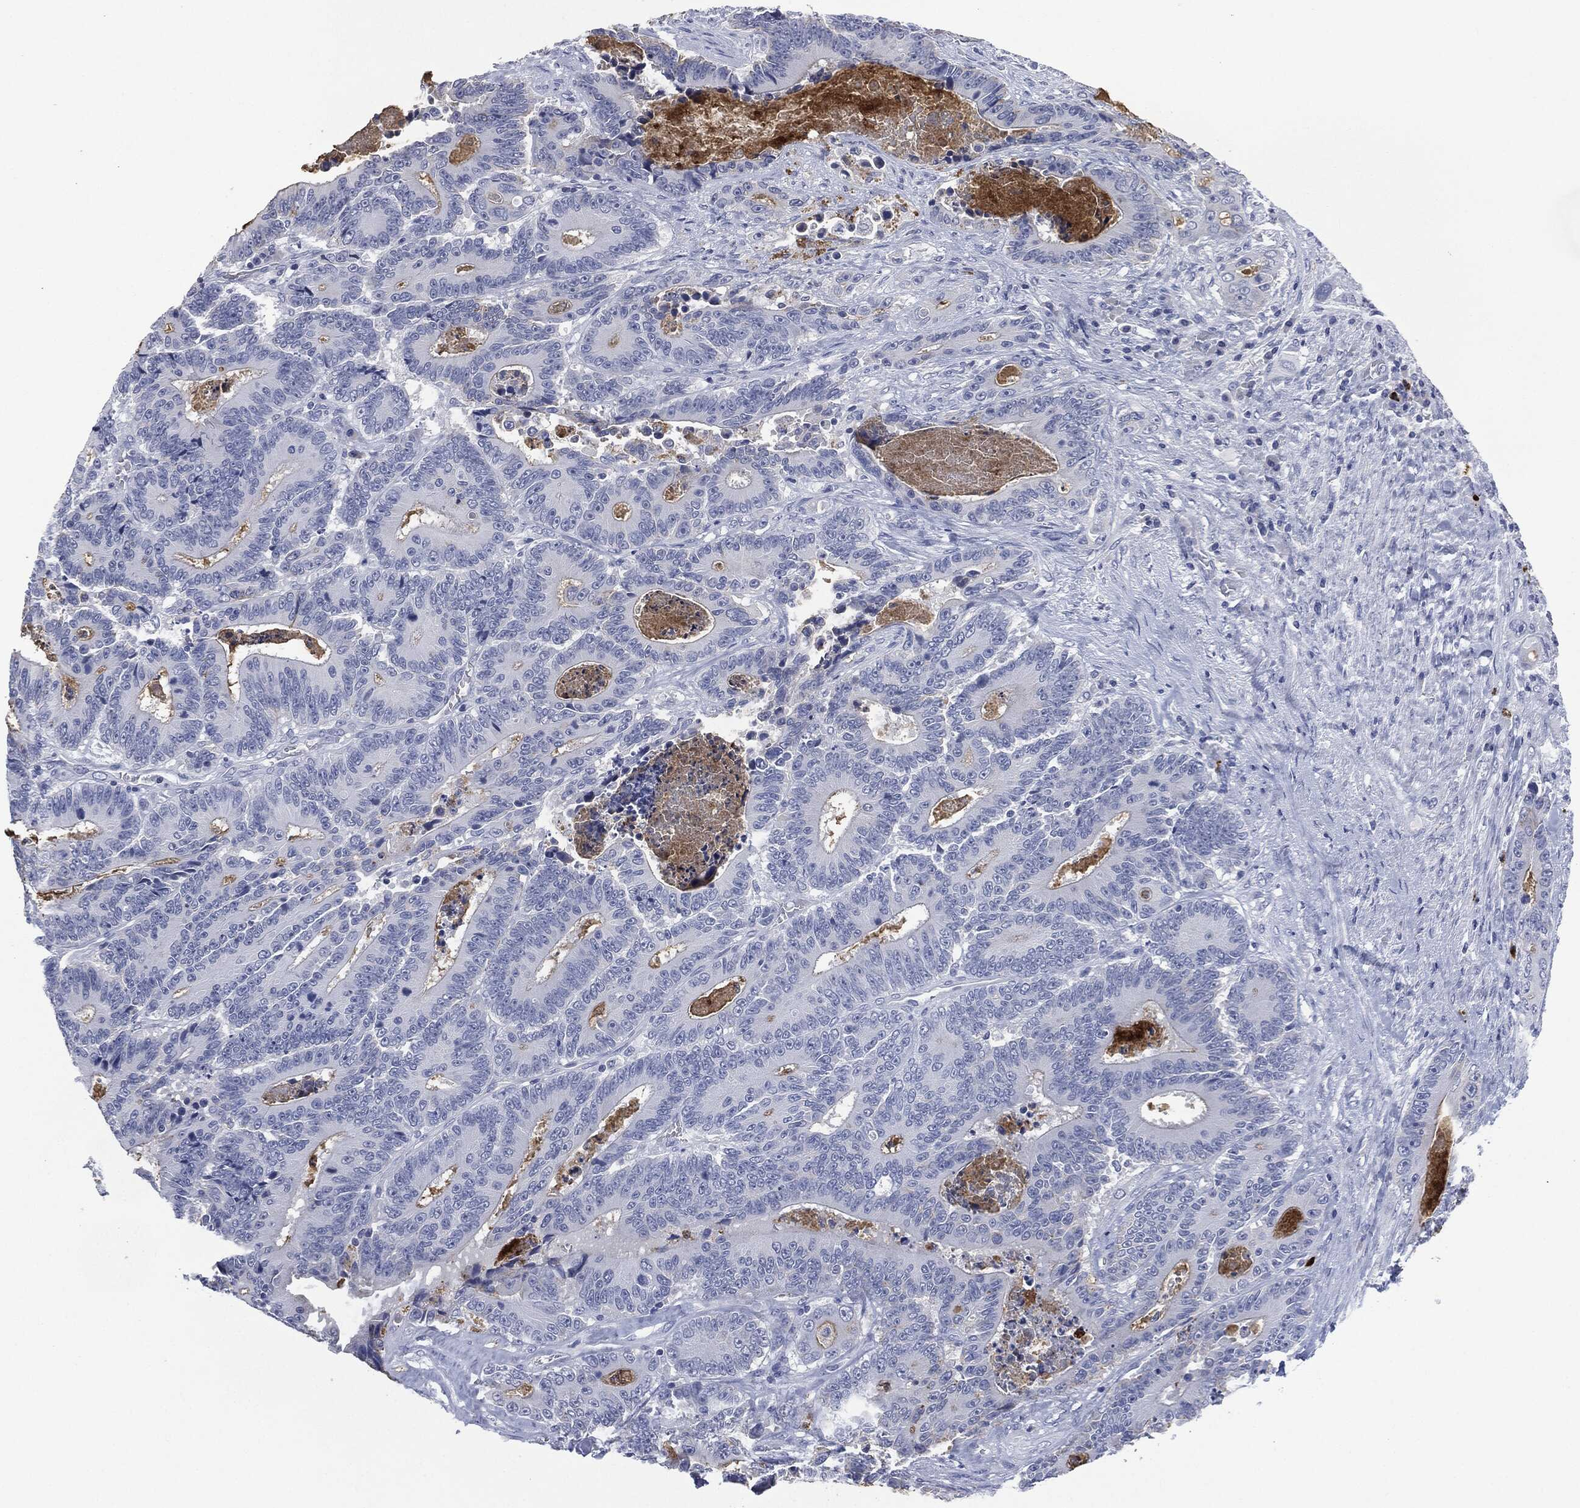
{"staining": {"intensity": "negative", "quantity": "none", "location": "none"}, "tissue": "colorectal cancer", "cell_type": "Tumor cells", "image_type": "cancer", "snomed": [{"axis": "morphology", "description": "Adenocarcinoma, NOS"}, {"axis": "topography", "description": "Colon"}], "caption": "Immunohistochemistry image of neoplastic tissue: human adenocarcinoma (colorectal) stained with DAB (3,3'-diaminobenzidine) demonstrates no significant protein staining in tumor cells.", "gene": "CEACAM8", "patient": {"sex": "male", "age": 83}}